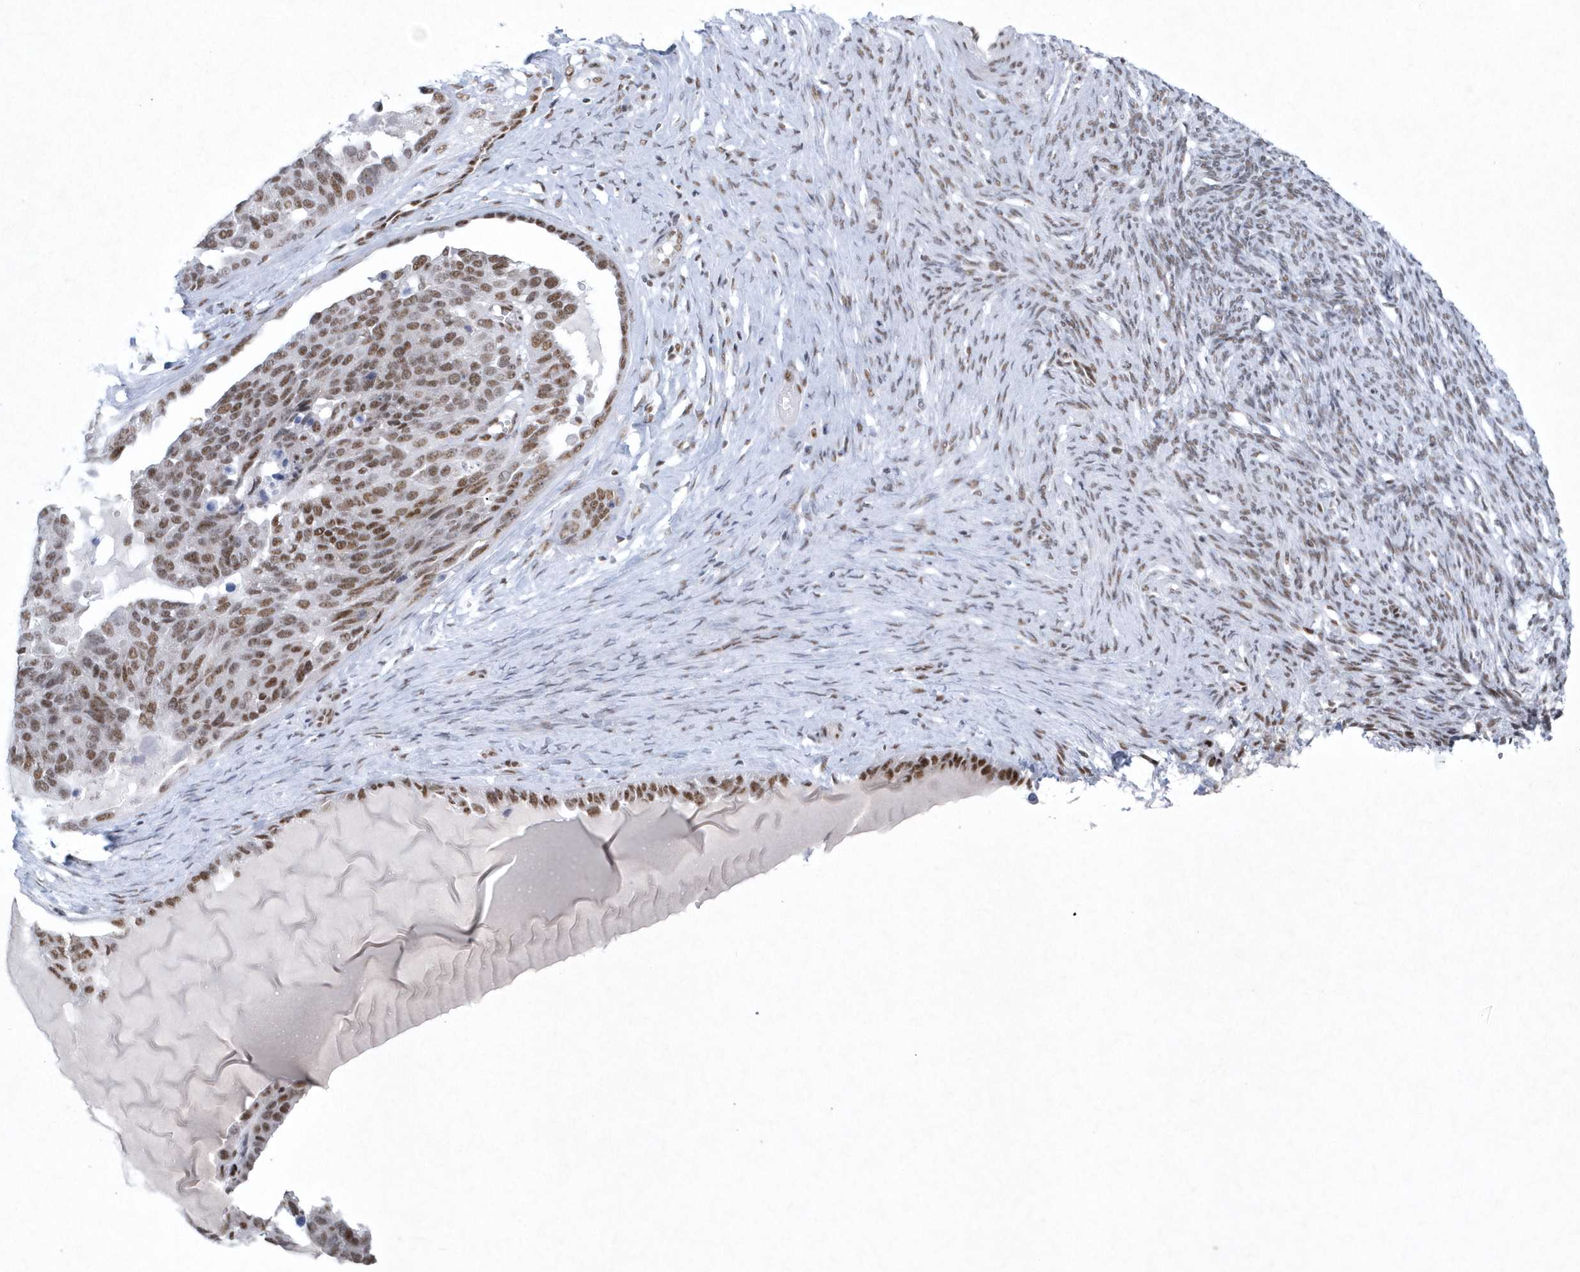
{"staining": {"intensity": "moderate", "quantity": ">75%", "location": "nuclear"}, "tissue": "ovarian cancer", "cell_type": "Tumor cells", "image_type": "cancer", "snomed": [{"axis": "morphology", "description": "Cystadenocarcinoma, serous, NOS"}, {"axis": "topography", "description": "Ovary"}], "caption": "A histopathology image of ovarian serous cystadenocarcinoma stained for a protein shows moderate nuclear brown staining in tumor cells.", "gene": "DCLRE1A", "patient": {"sex": "female", "age": 44}}